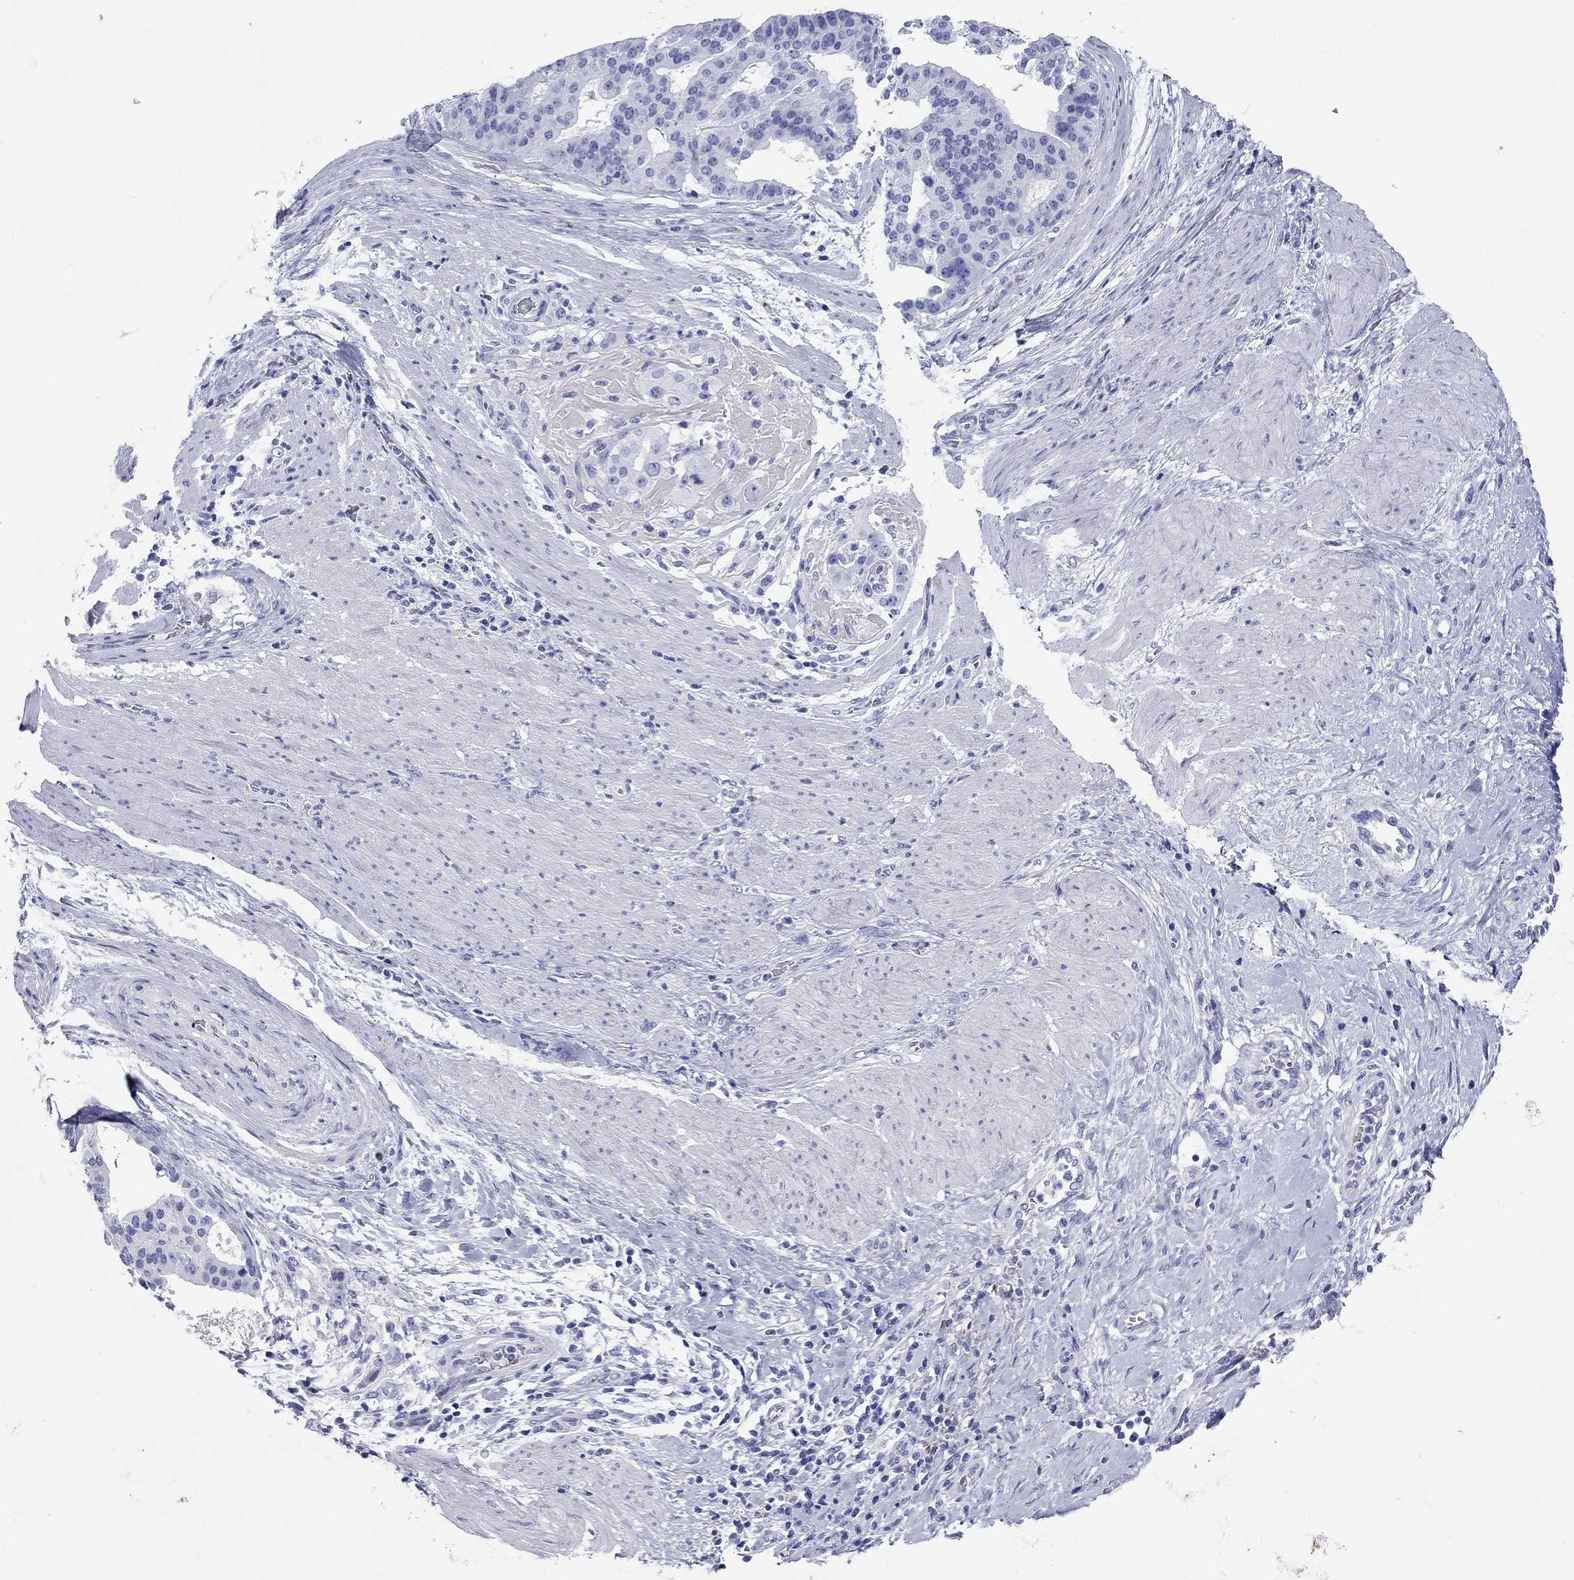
{"staining": {"intensity": "negative", "quantity": "none", "location": "none"}, "tissue": "stomach cancer", "cell_type": "Tumor cells", "image_type": "cancer", "snomed": [{"axis": "morphology", "description": "Adenocarcinoma, NOS"}, {"axis": "topography", "description": "Stomach"}], "caption": "This photomicrograph is of stomach cancer (adenocarcinoma) stained with immunohistochemistry to label a protein in brown with the nuclei are counter-stained blue. There is no staining in tumor cells. (Brightfield microscopy of DAB (3,3'-diaminobenzidine) immunohistochemistry at high magnification).", "gene": "ROM1", "patient": {"sex": "male", "age": 48}}